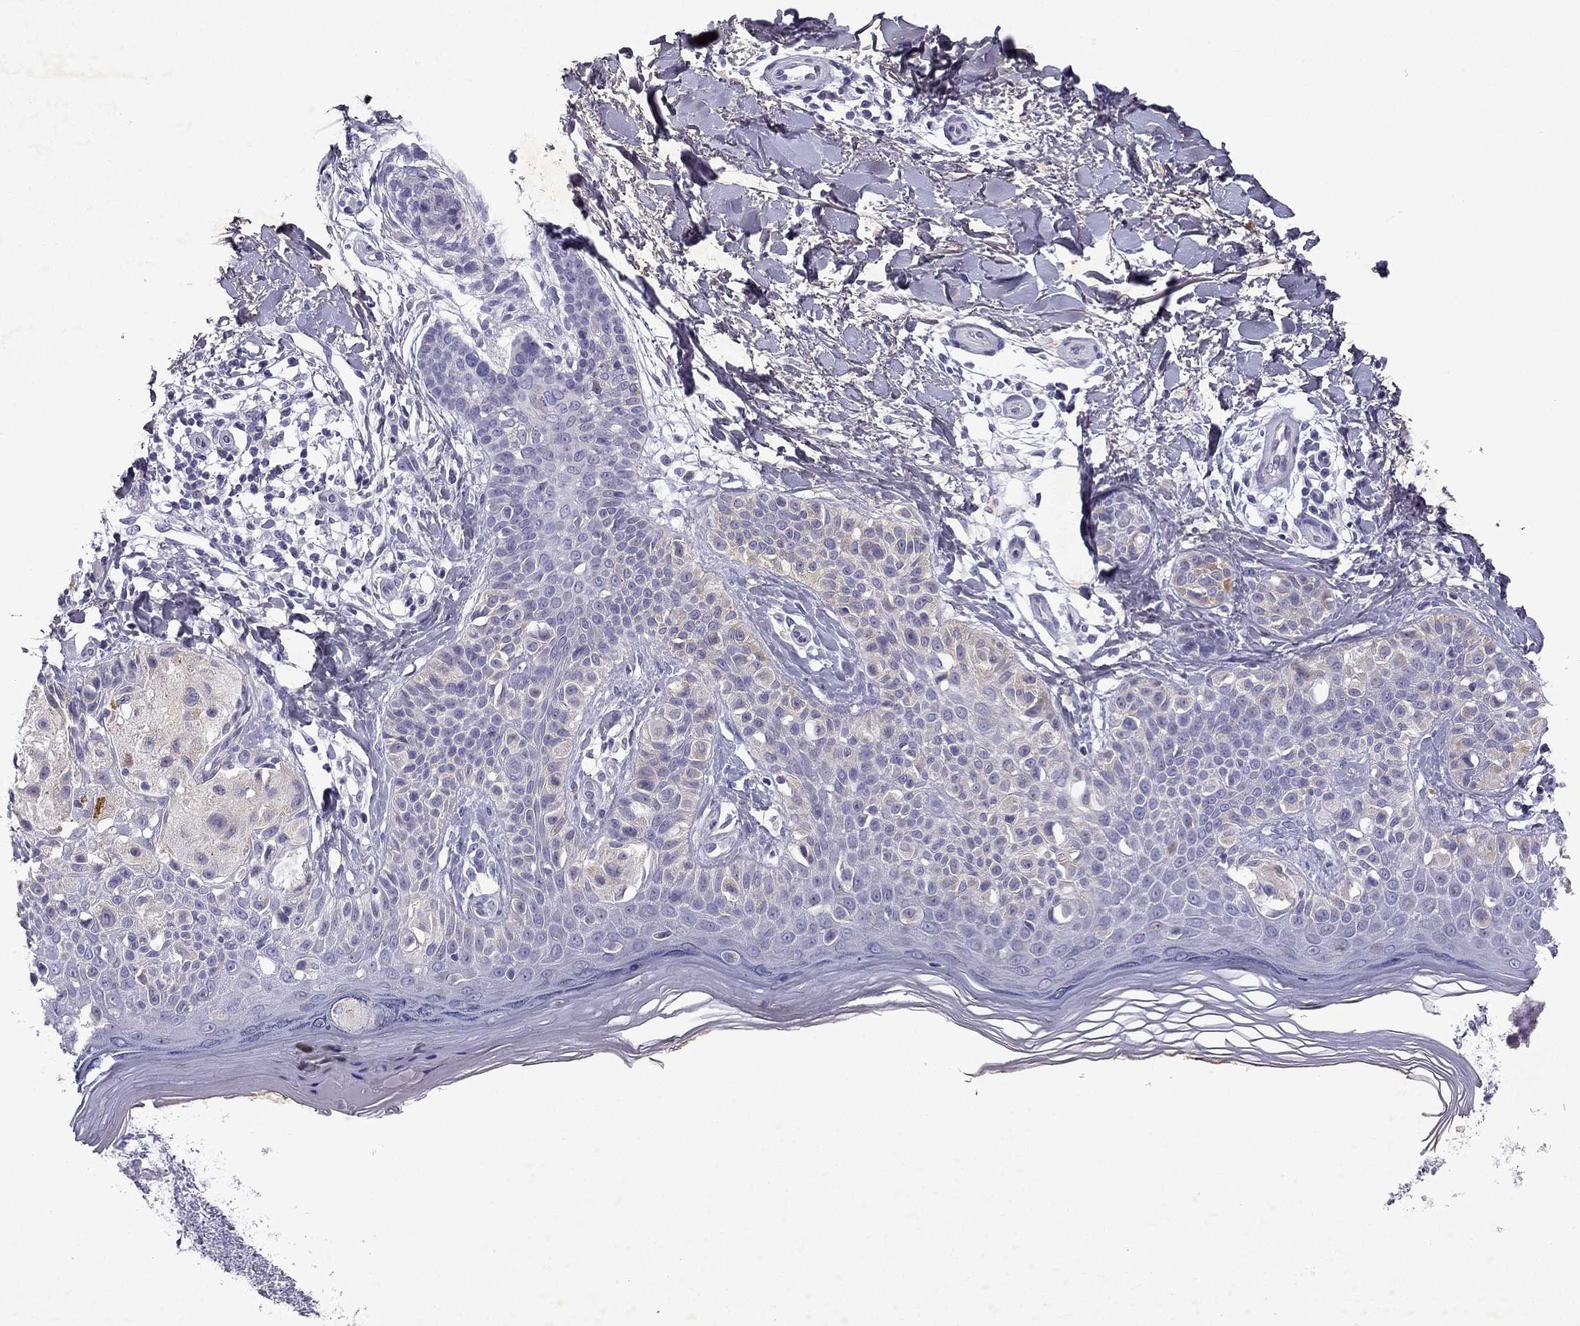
{"staining": {"intensity": "negative", "quantity": "none", "location": "none"}, "tissue": "melanoma", "cell_type": "Tumor cells", "image_type": "cancer", "snomed": [{"axis": "morphology", "description": "Malignant melanoma, NOS"}, {"axis": "topography", "description": "Skin"}], "caption": "Melanoma was stained to show a protein in brown. There is no significant expression in tumor cells. (Brightfield microscopy of DAB immunohistochemistry (IHC) at high magnification).", "gene": "SLC6A4", "patient": {"sex": "female", "age": 73}}